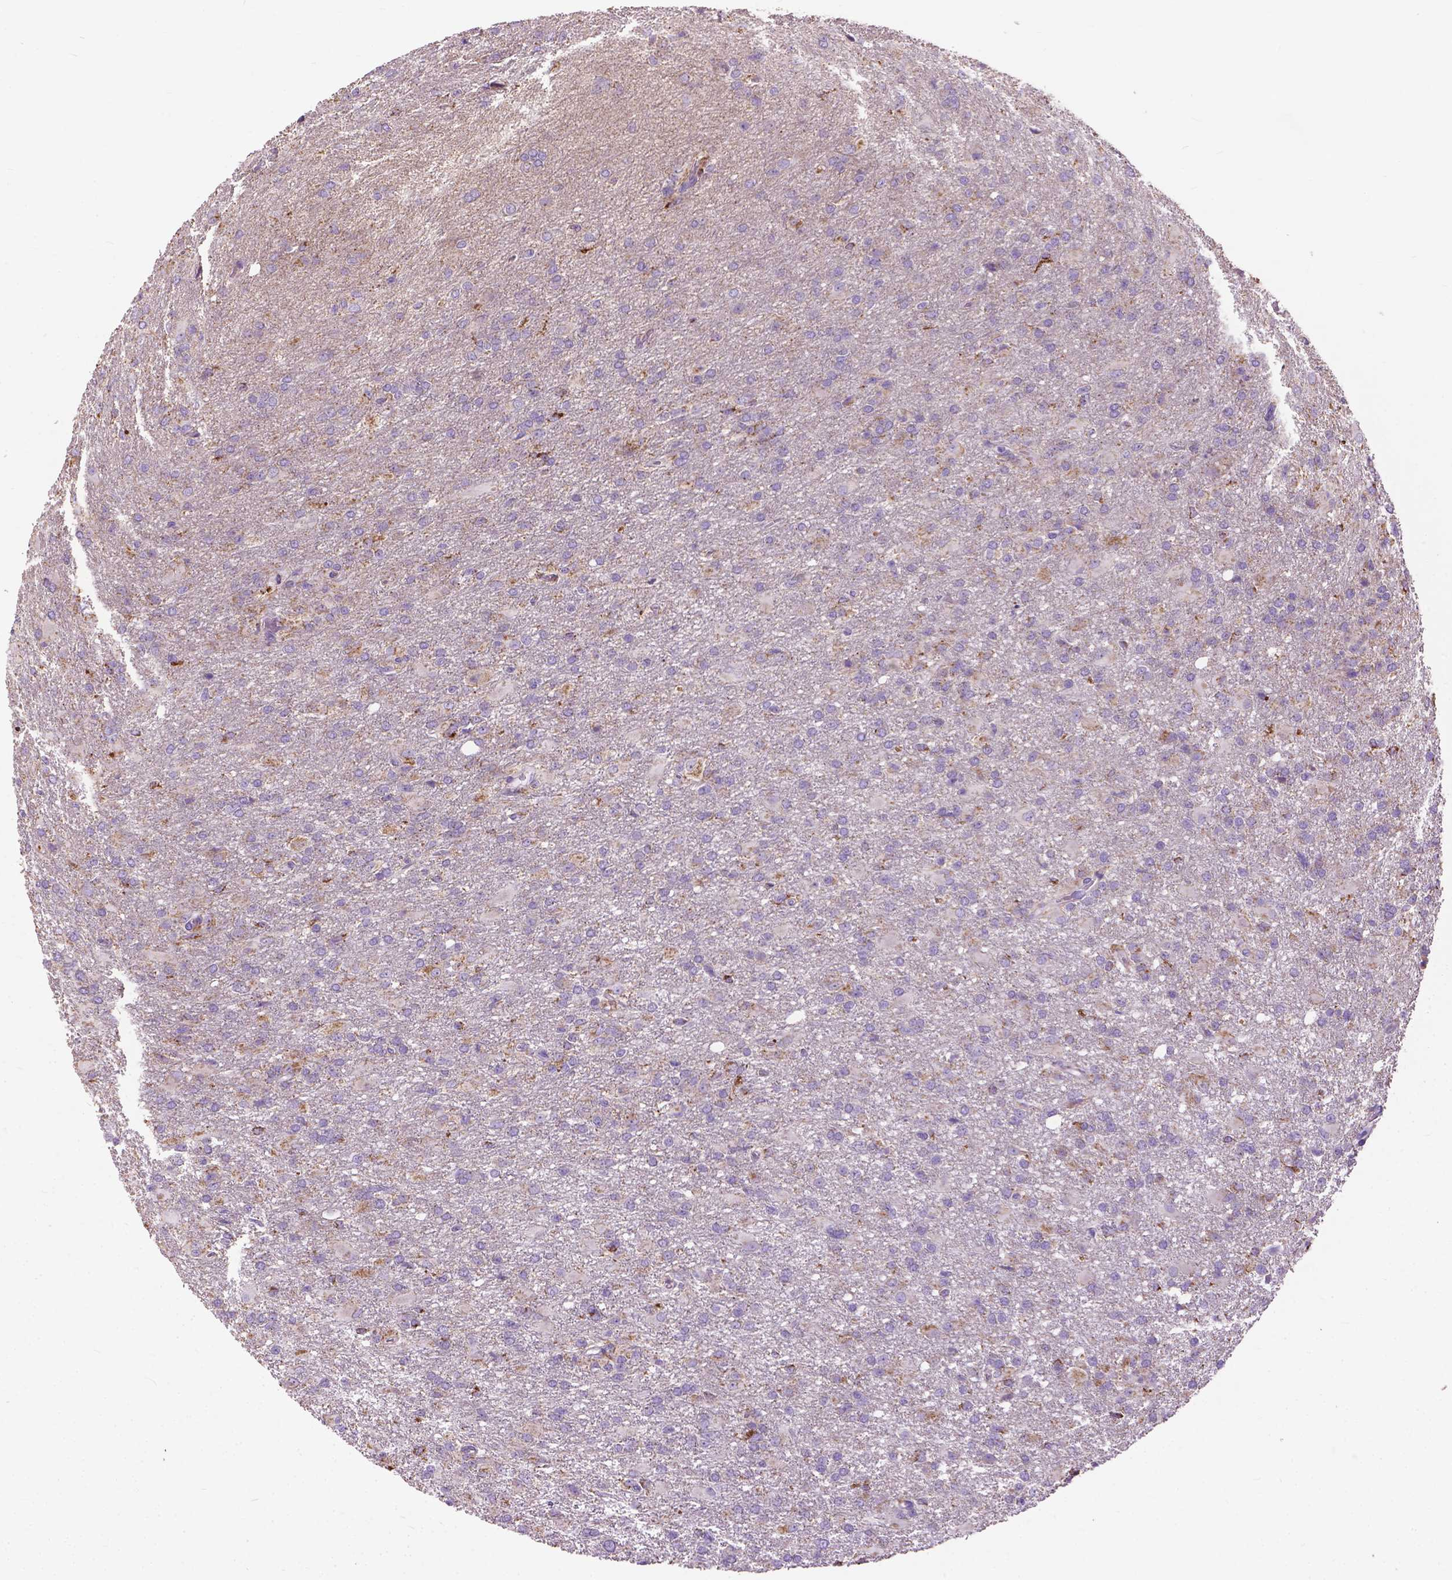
{"staining": {"intensity": "negative", "quantity": "none", "location": "none"}, "tissue": "glioma", "cell_type": "Tumor cells", "image_type": "cancer", "snomed": [{"axis": "morphology", "description": "Glioma, malignant, High grade"}, {"axis": "topography", "description": "Brain"}], "caption": "This photomicrograph is of glioma stained with immunohistochemistry to label a protein in brown with the nuclei are counter-stained blue. There is no expression in tumor cells.", "gene": "VDAC1", "patient": {"sex": "male", "age": 68}}